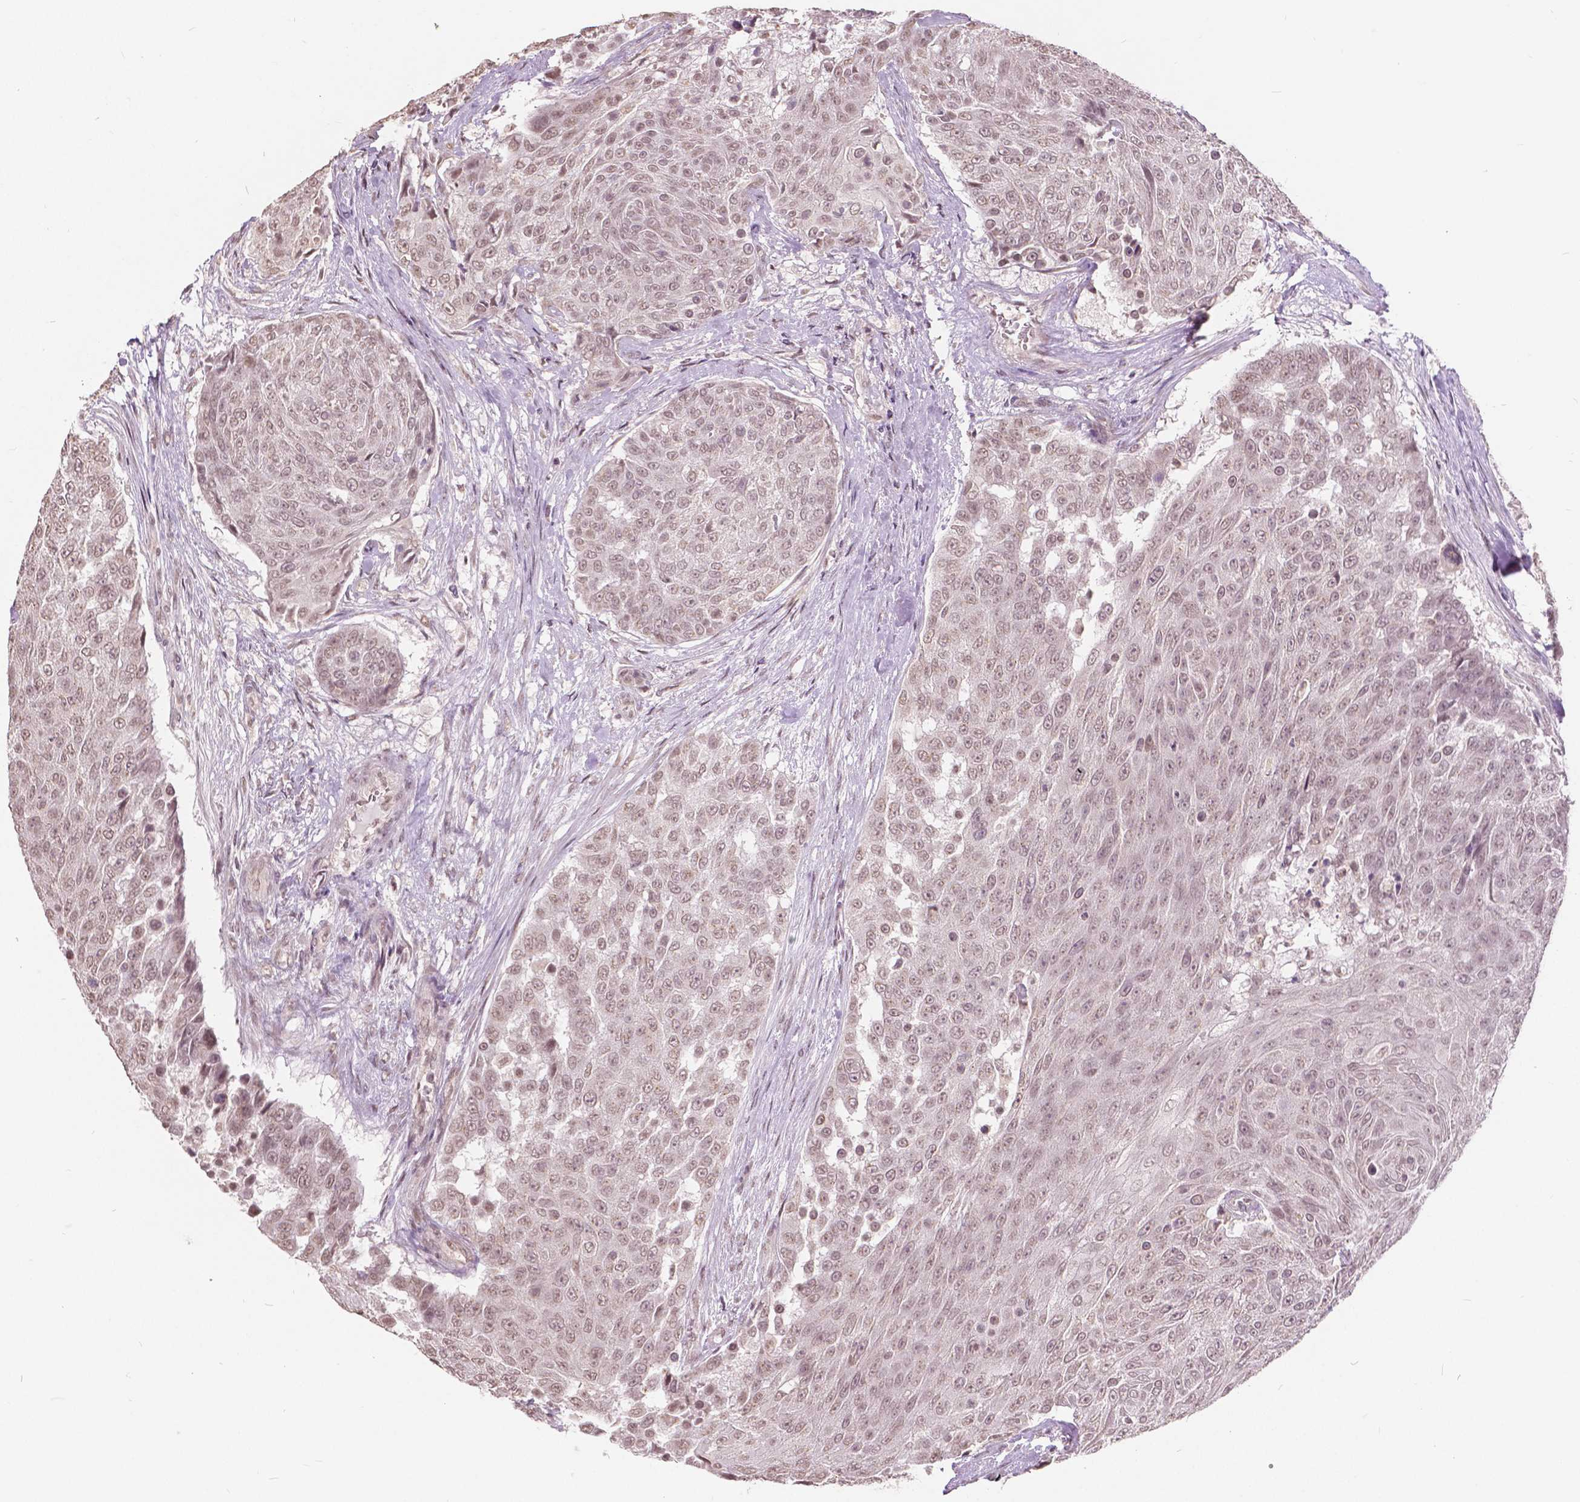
{"staining": {"intensity": "weak", "quantity": ">75%", "location": "nuclear"}, "tissue": "urothelial cancer", "cell_type": "Tumor cells", "image_type": "cancer", "snomed": [{"axis": "morphology", "description": "Urothelial carcinoma, High grade"}, {"axis": "topography", "description": "Urinary bladder"}], "caption": "Immunohistochemical staining of human urothelial carcinoma (high-grade) displays weak nuclear protein expression in about >75% of tumor cells.", "gene": "HOXA10", "patient": {"sex": "female", "age": 63}}